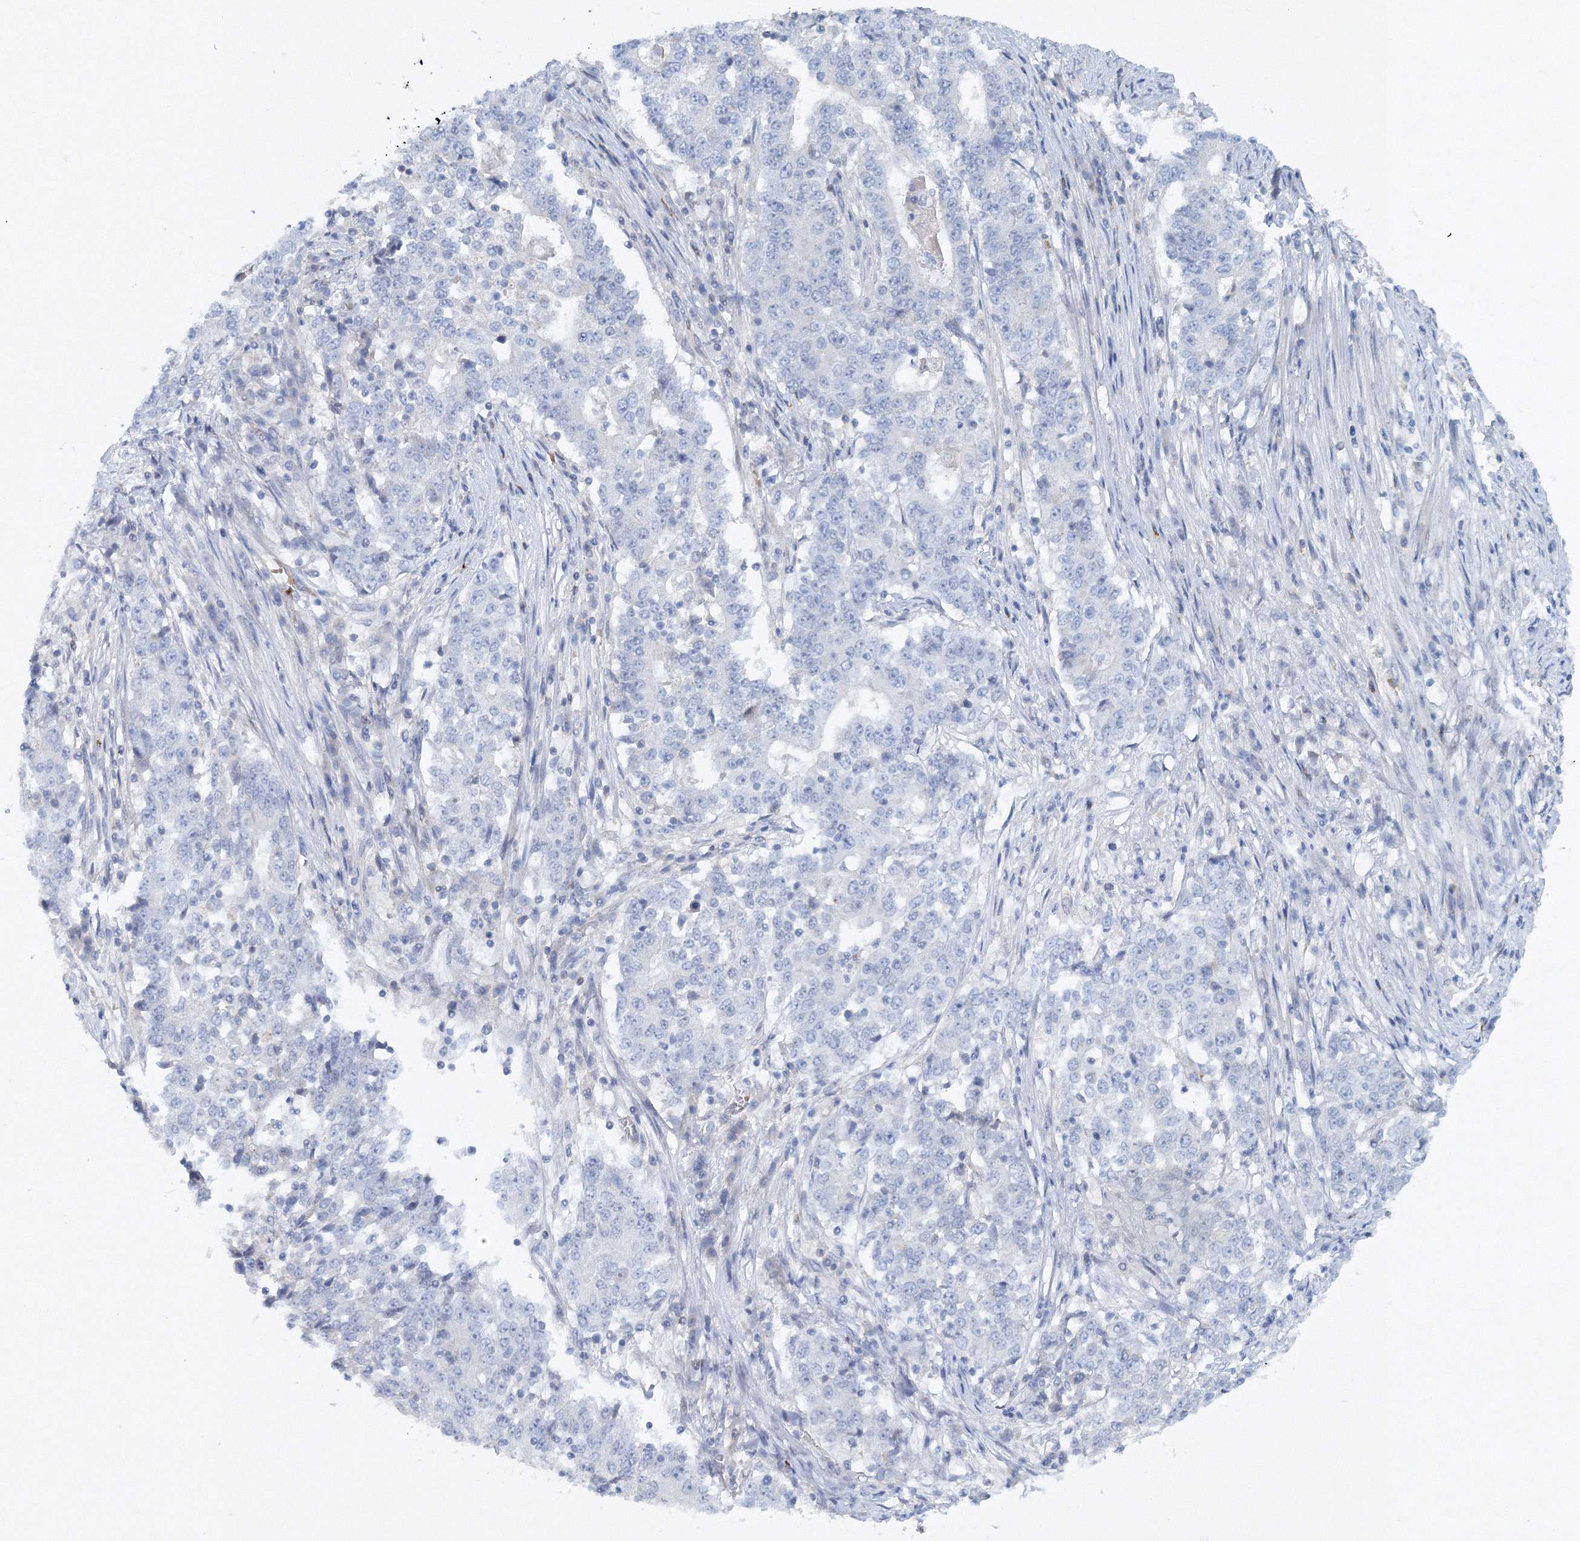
{"staining": {"intensity": "negative", "quantity": "none", "location": "none"}, "tissue": "stomach cancer", "cell_type": "Tumor cells", "image_type": "cancer", "snomed": [{"axis": "morphology", "description": "Adenocarcinoma, NOS"}, {"axis": "topography", "description": "Stomach"}], "caption": "Stomach cancer (adenocarcinoma) stained for a protein using immunohistochemistry (IHC) exhibits no positivity tumor cells.", "gene": "SH3BP5", "patient": {"sex": "male", "age": 59}}